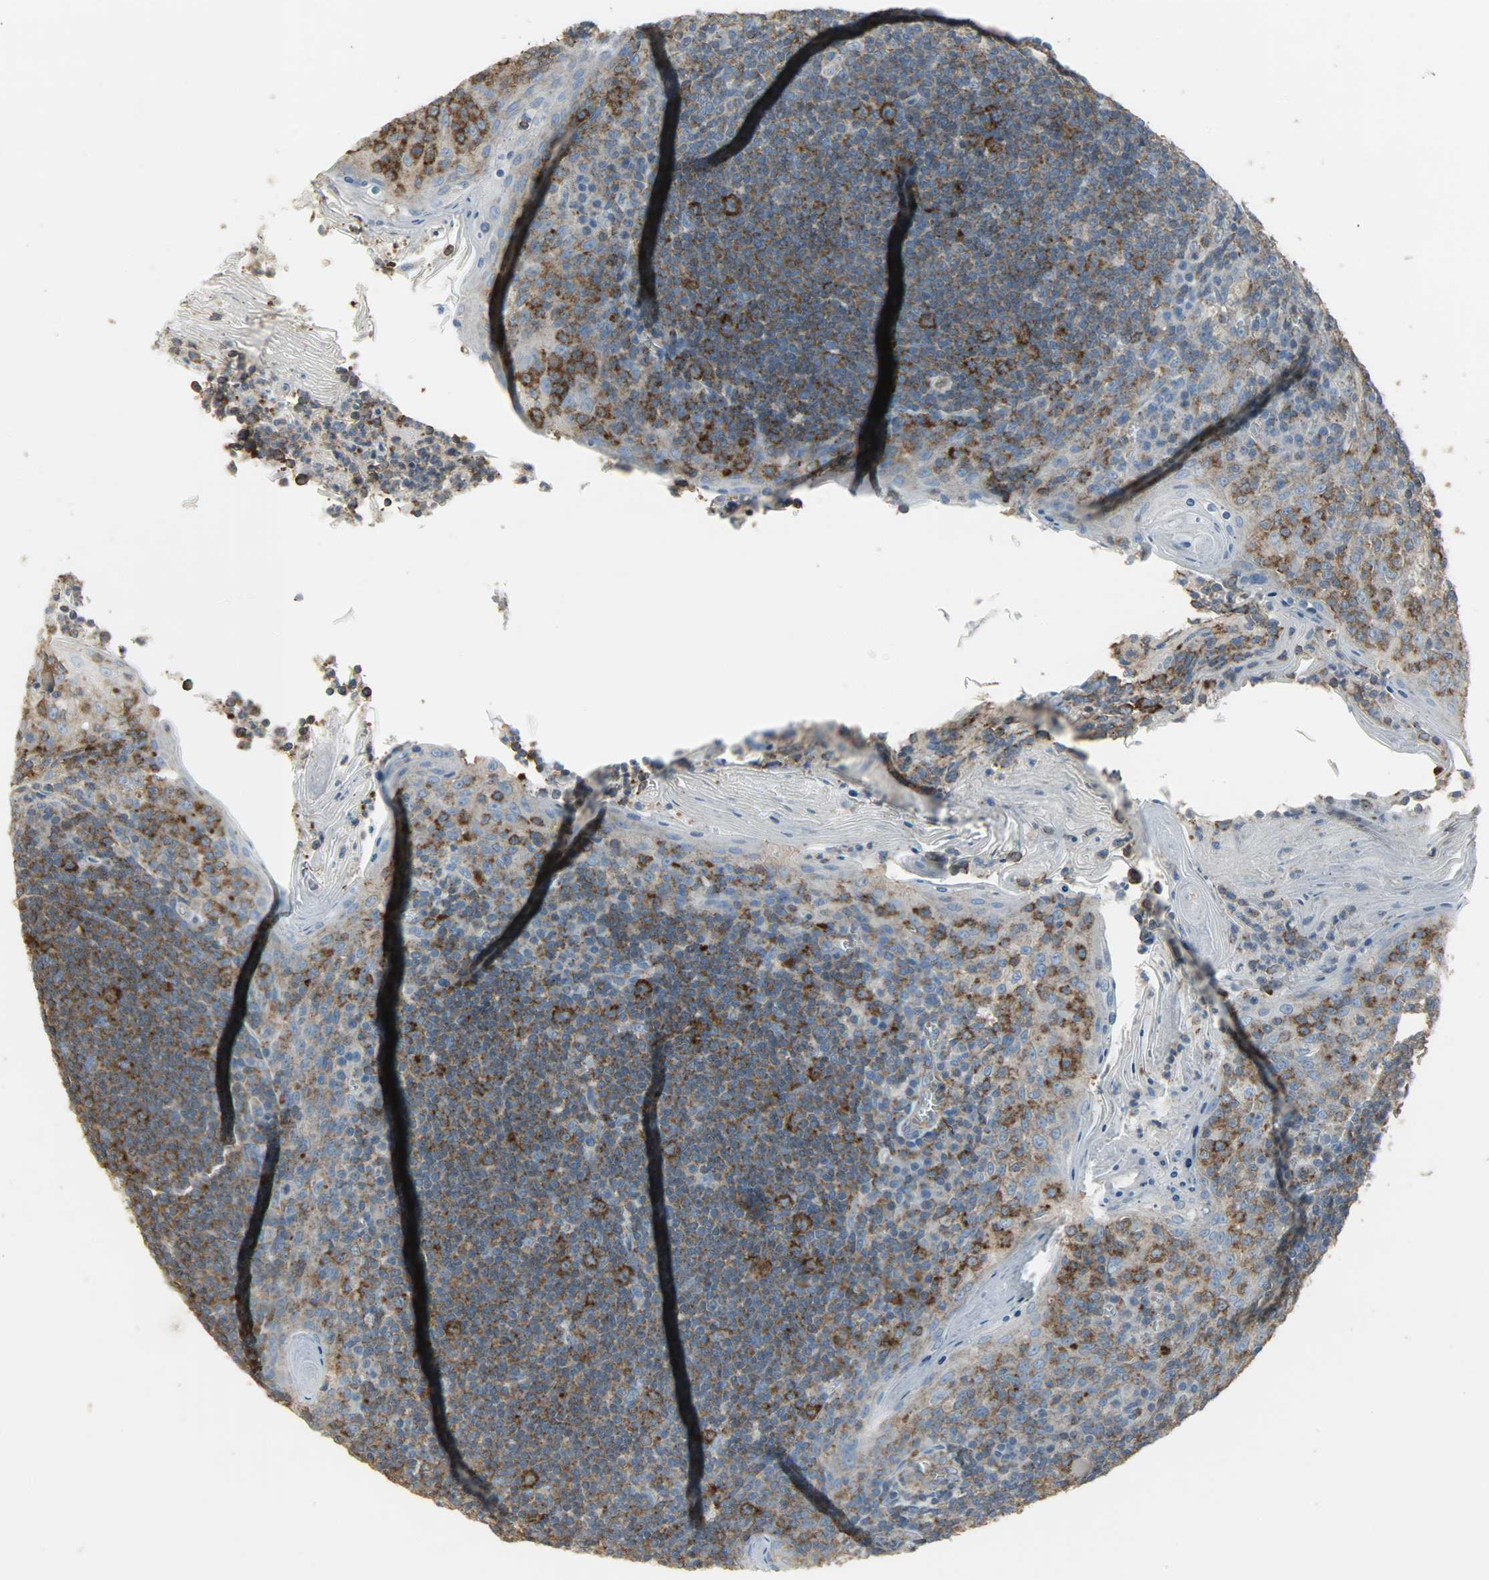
{"staining": {"intensity": "moderate", "quantity": ">75%", "location": "cytoplasmic/membranous"}, "tissue": "tonsil", "cell_type": "Germinal center cells", "image_type": "normal", "snomed": [{"axis": "morphology", "description": "Normal tissue, NOS"}, {"axis": "topography", "description": "Tonsil"}], "caption": "Immunohistochemical staining of benign tonsil exhibits moderate cytoplasmic/membranous protein expression in approximately >75% of germinal center cells. (DAB (3,3'-diaminobenzidine) = brown stain, brightfield microscopy at high magnification).", "gene": "DNAJA4", "patient": {"sex": "male", "age": 31}}